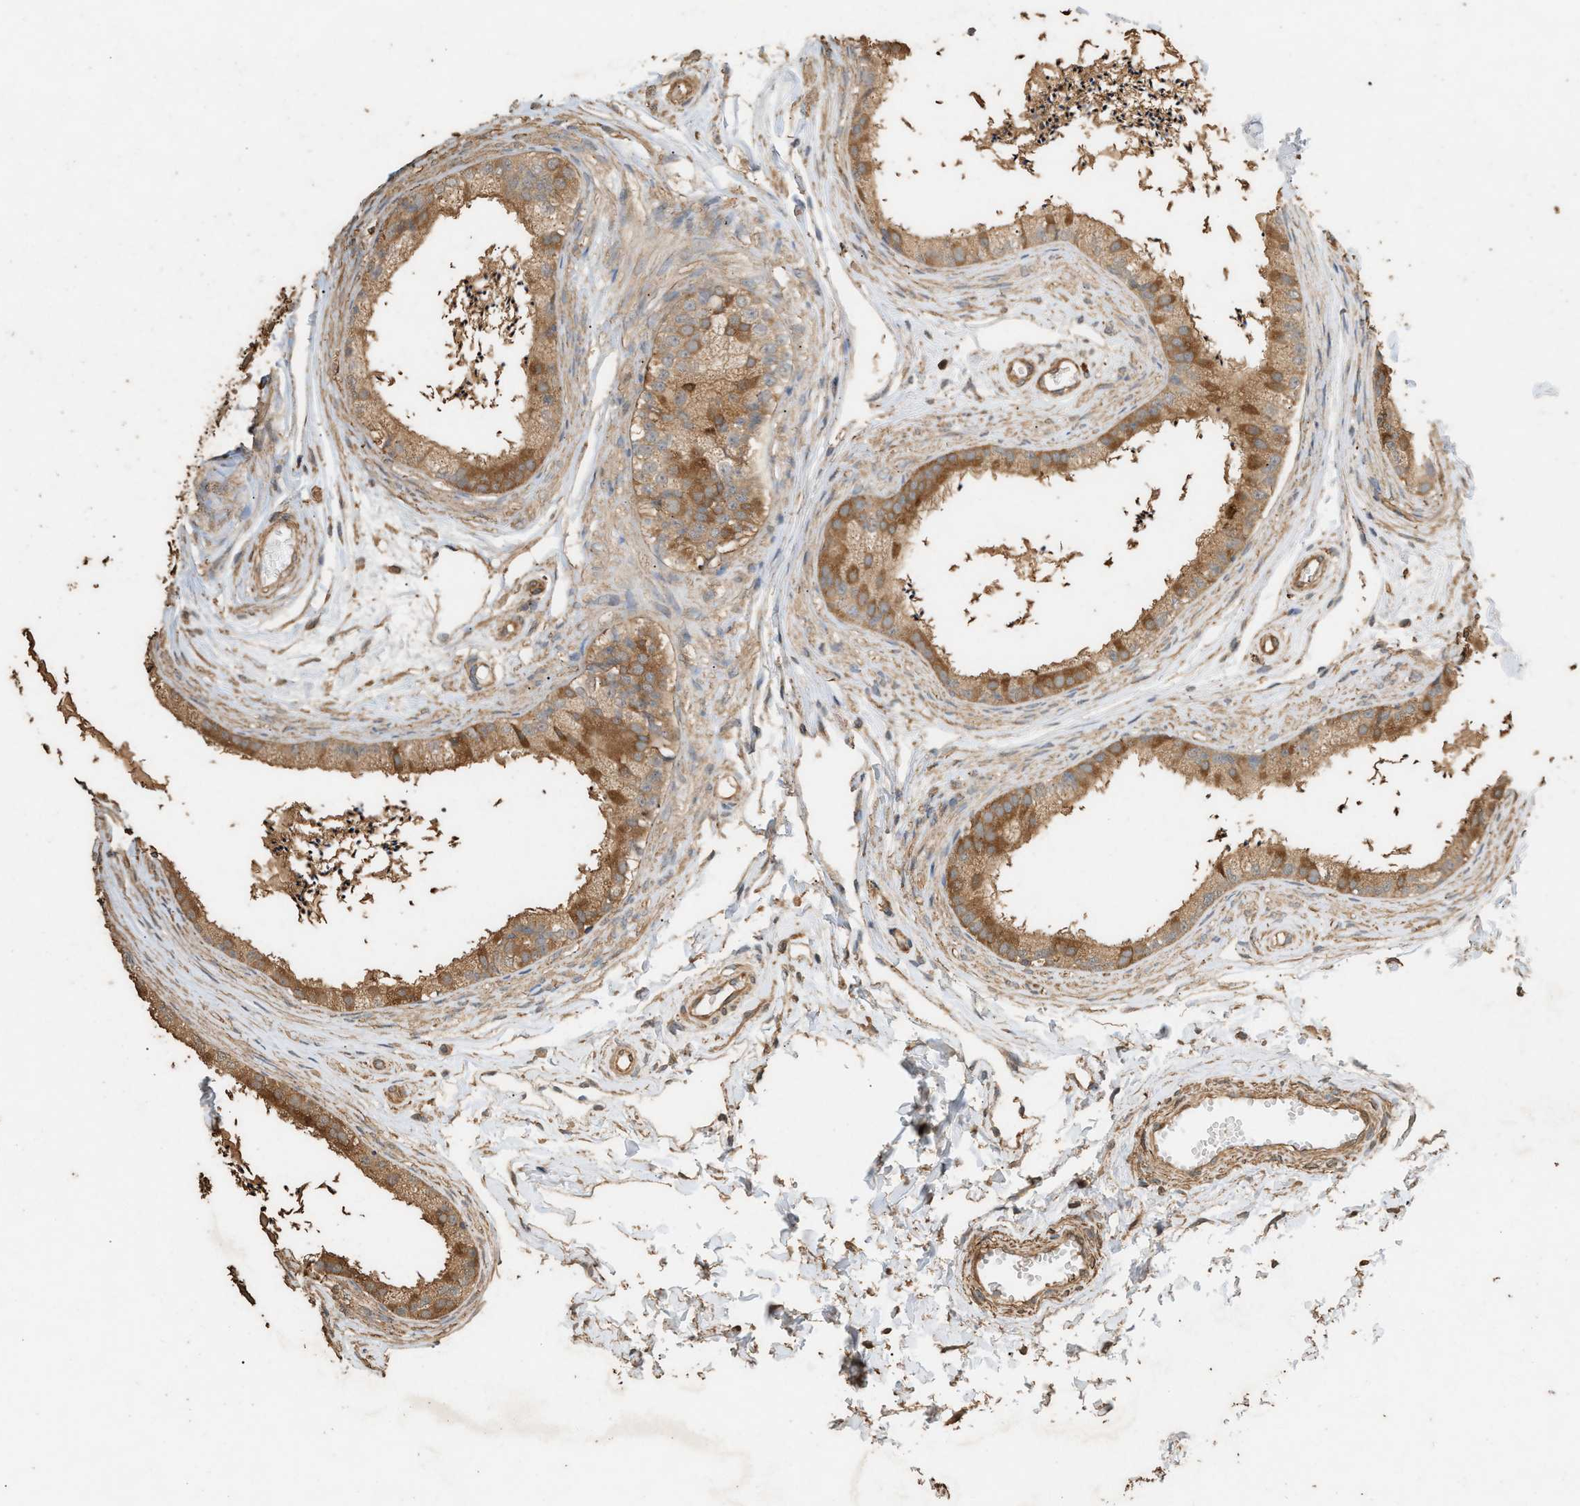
{"staining": {"intensity": "moderate", "quantity": ">75%", "location": "cytoplasmic/membranous"}, "tissue": "epididymis", "cell_type": "Glandular cells", "image_type": "normal", "snomed": [{"axis": "morphology", "description": "Normal tissue, NOS"}, {"axis": "topography", "description": "Epididymis"}], "caption": "Immunohistochemical staining of benign human epididymis displays medium levels of moderate cytoplasmic/membranous expression in approximately >75% of glandular cells.", "gene": "DCAF7", "patient": {"sex": "male", "age": 56}}